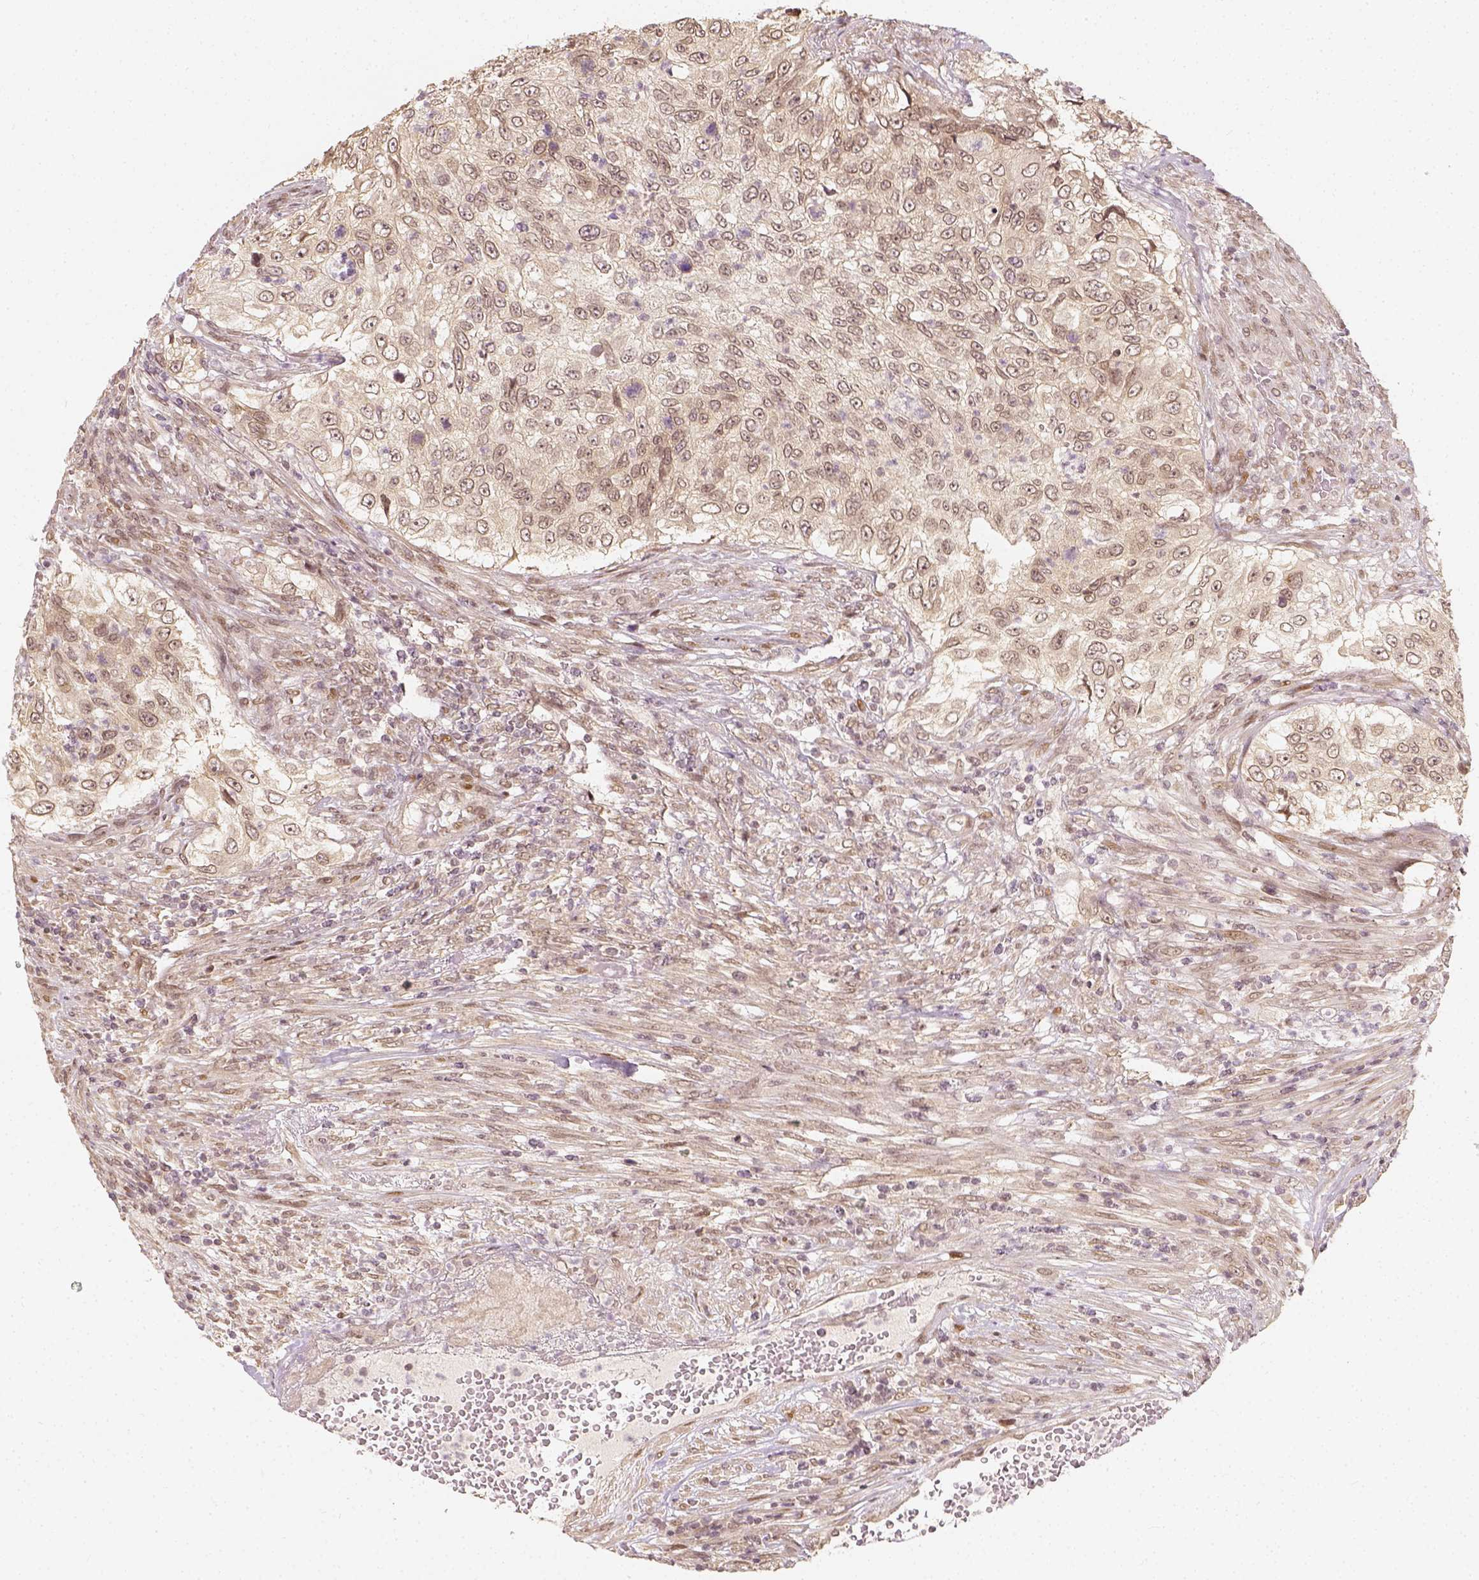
{"staining": {"intensity": "weak", "quantity": "25%-75%", "location": "nuclear"}, "tissue": "urothelial cancer", "cell_type": "Tumor cells", "image_type": "cancer", "snomed": [{"axis": "morphology", "description": "Urothelial carcinoma, High grade"}, {"axis": "topography", "description": "Urinary bladder"}], "caption": "This is an image of IHC staining of high-grade urothelial carcinoma, which shows weak staining in the nuclear of tumor cells.", "gene": "ZMAT3", "patient": {"sex": "female", "age": 60}}